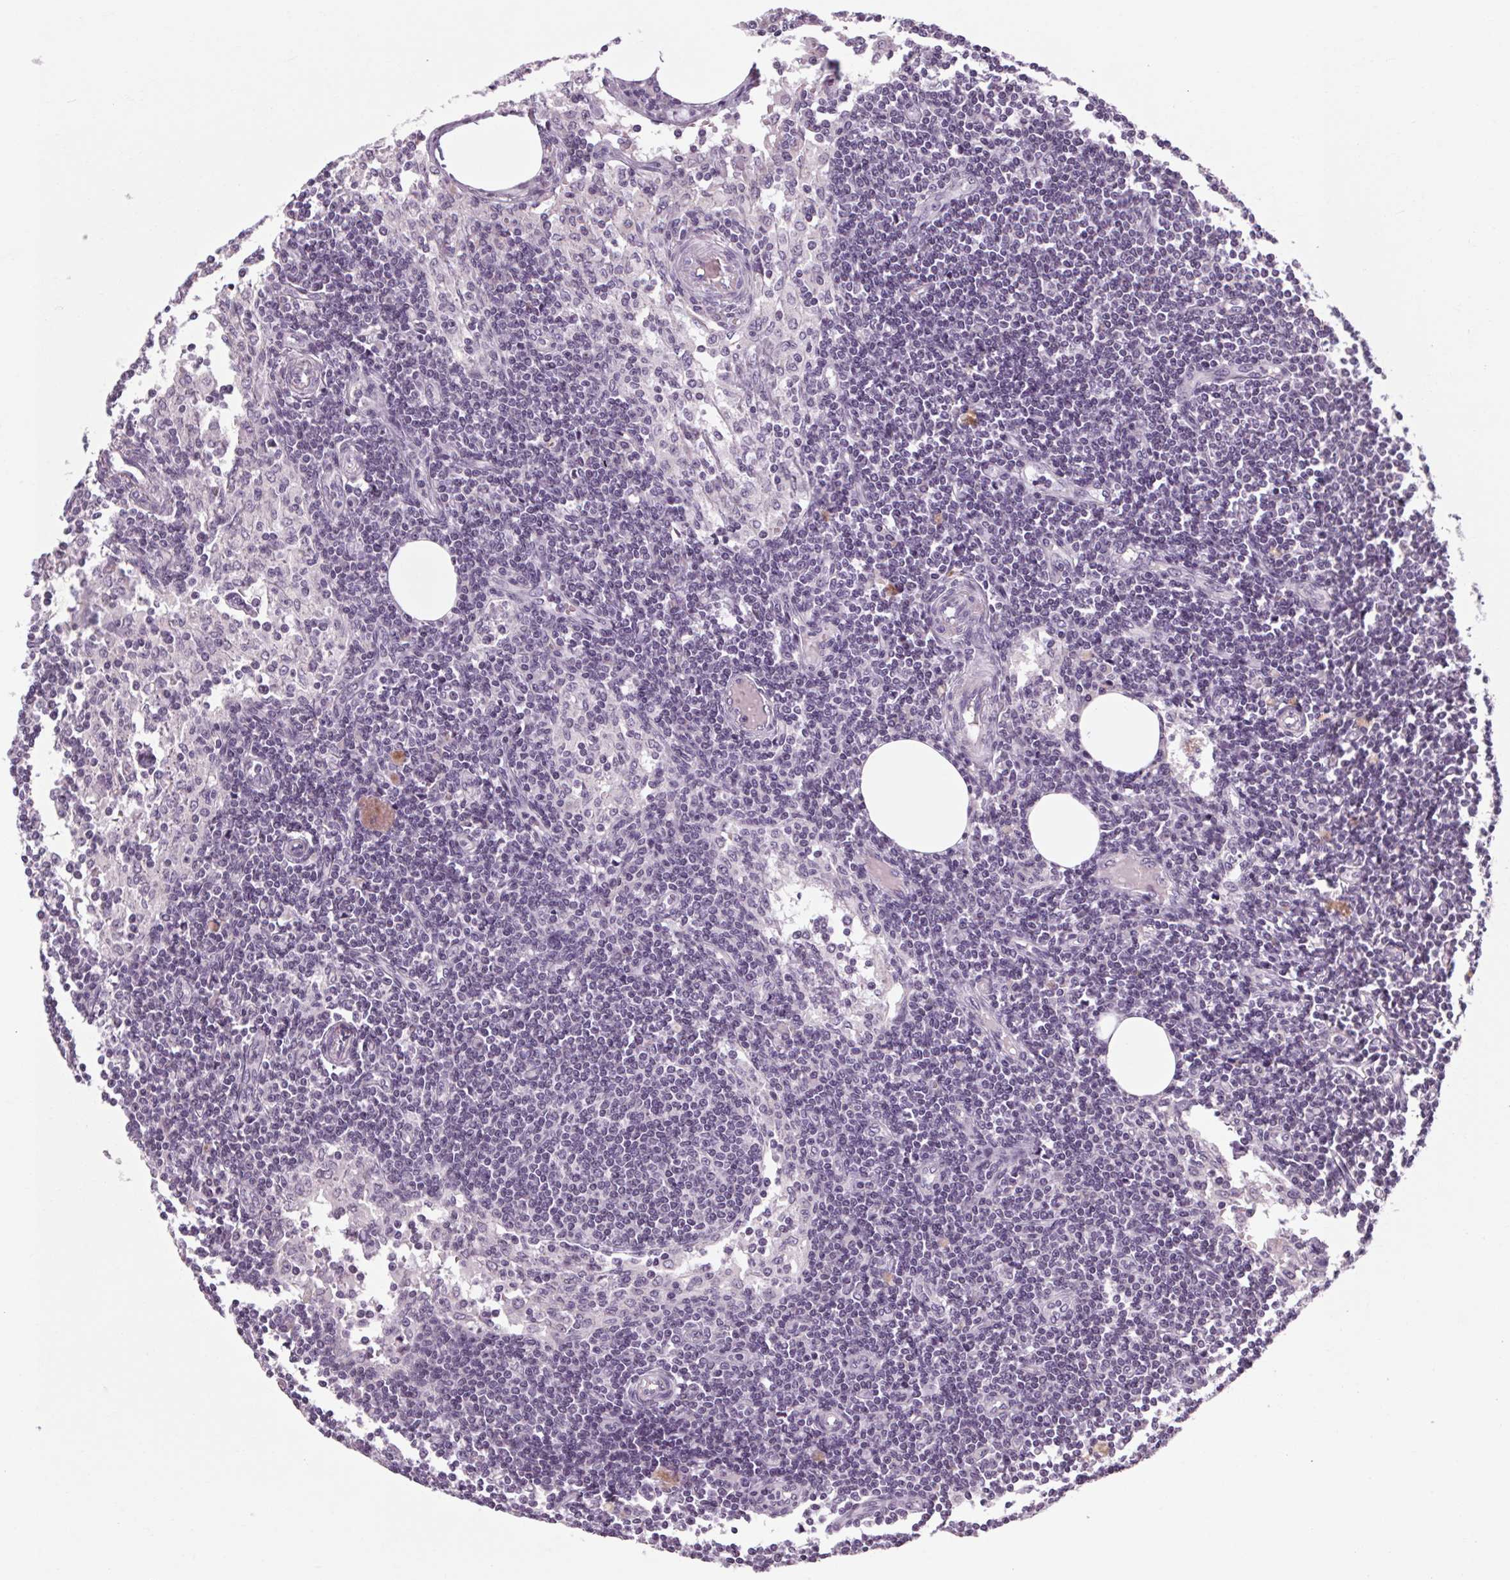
{"staining": {"intensity": "negative", "quantity": "none", "location": "none"}, "tissue": "lymph node", "cell_type": "Germinal center cells", "image_type": "normal", "snomed": [{"axis": "morphology", "description": "Normal tissue, NOS"}, {"axis": "topography", "description": "Lymph node"}], "caption": "The histopathology image shows no staining of germinal center cells in benign lymph node. (DAB (3,3'-diaminobenzidine) IHC with hematoxylin counter stain).", "gene": "KLHL40", "patient": {"sex": "female", "age": 69}}